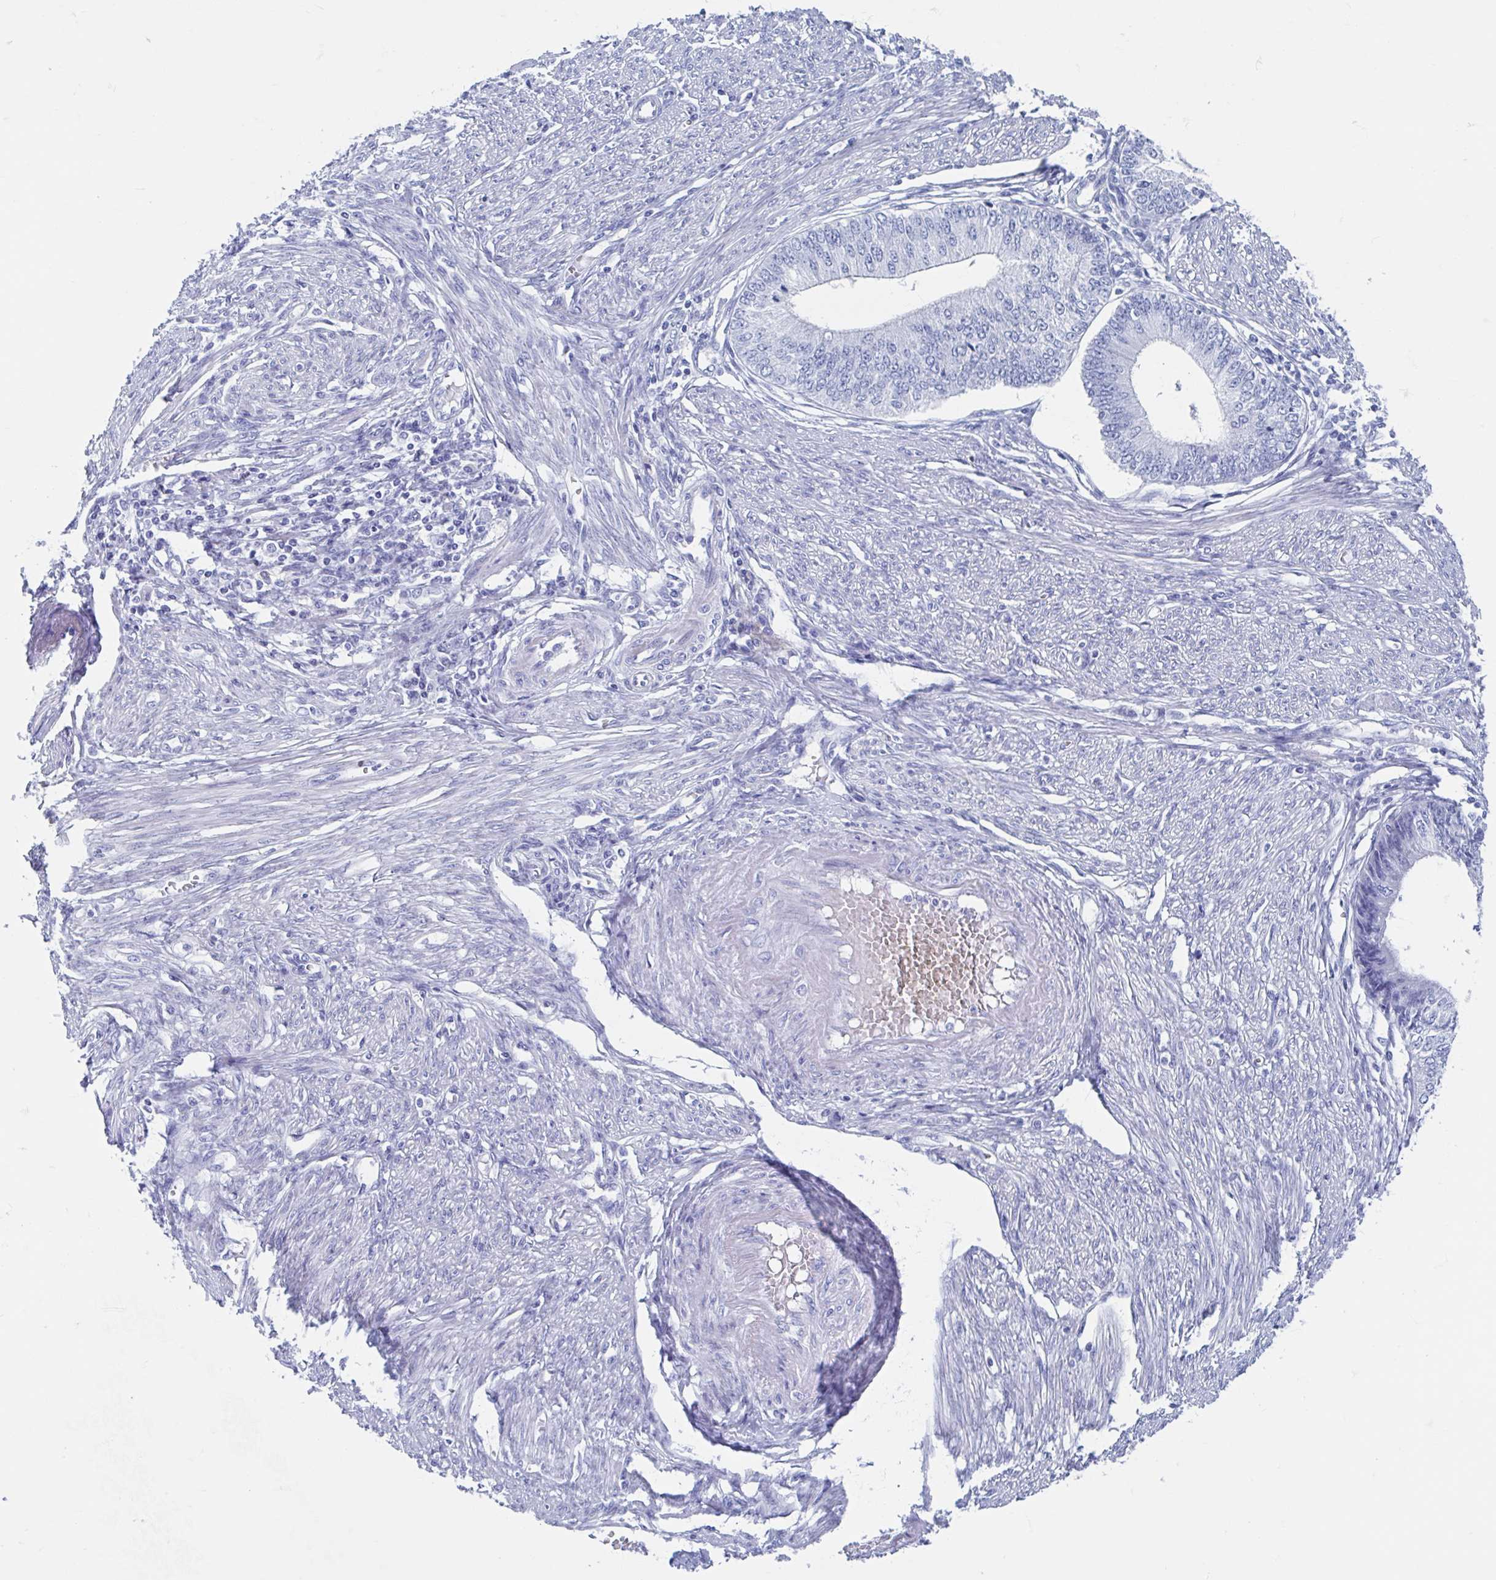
{"staining": {"intensity": "negative", "quantity": "none", "location": "none"}, "tissue": "endometrial cancer", "cell_type": "Tumor cells", "image_type": "cancer", "snomed": [{"axis": "morphology", "description": "Adenocarcinoma, NOS"}, {"axis": "topography", "description": "Endometrium"}], "caption": "An immunohistochemistry (IHC) histopathology image of endometrial adenocarcinoma is shown. There is no staining in tumor cells of endometrial adenocarcinoma. (DAB immunohistochemistry (IHC) with hematoxylin counter stain).", "gene": "SHCBP1L", "patient": {"sex": "female", "age": 68}}